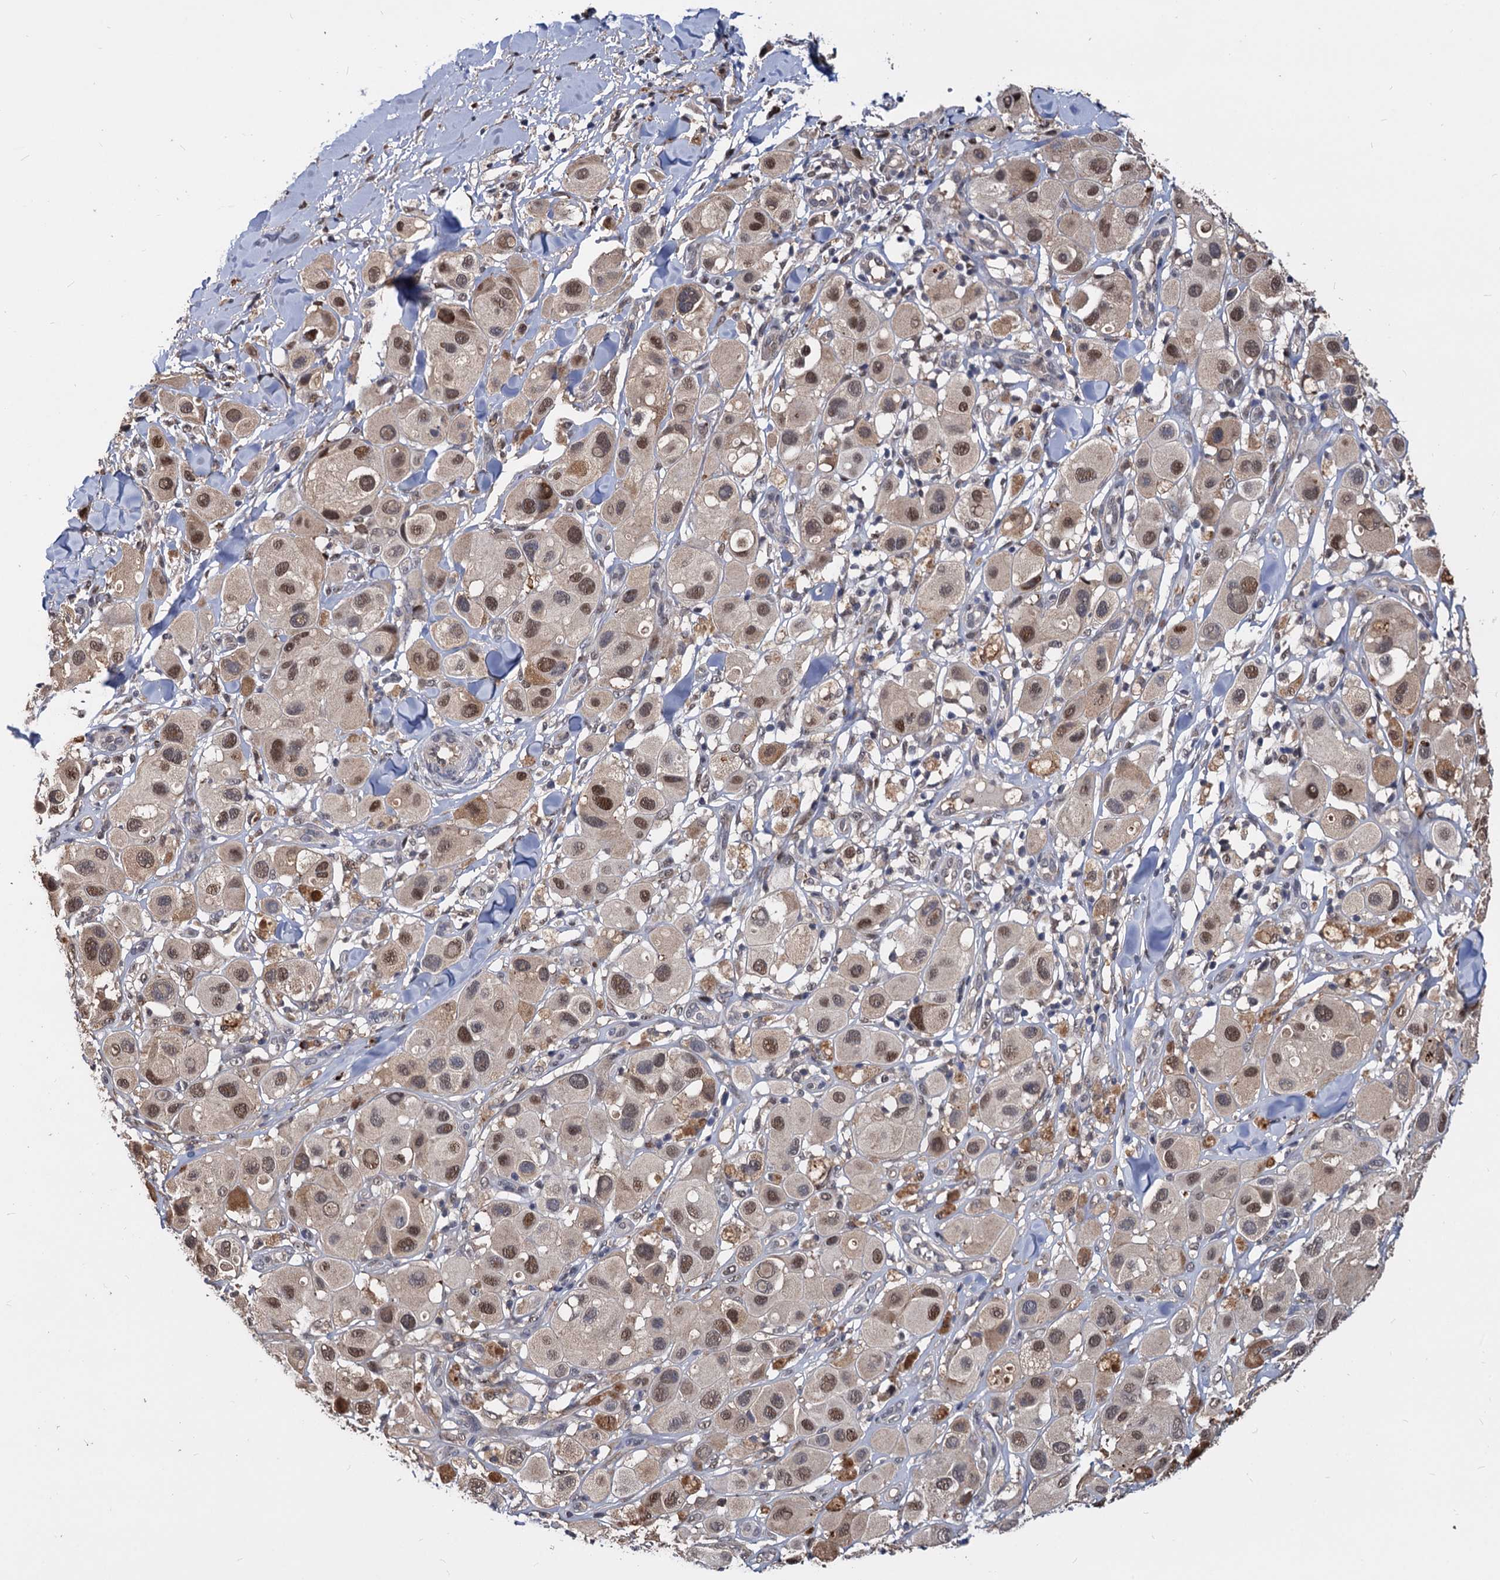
{"staining": {"intensity": "moderate", "quantity": ">75%", "location": "nuclear"}, "tissue": "melanoma", "cell_type": "Tumor cells", "image_type": "cancer", "snomed": [{"axis": "morphology", "description": "Malignant melanoma, Metastatic site"}, {"axis": "topography", "description": "Skin"}], "caption": "About >75% of tumor cells in human melanoma demonstrate moderate nuclear protein expression as visualized by brown immunohistochemical staining.", "gene": "PSMD4", "patient": {"sex": "male", "age": 41}}